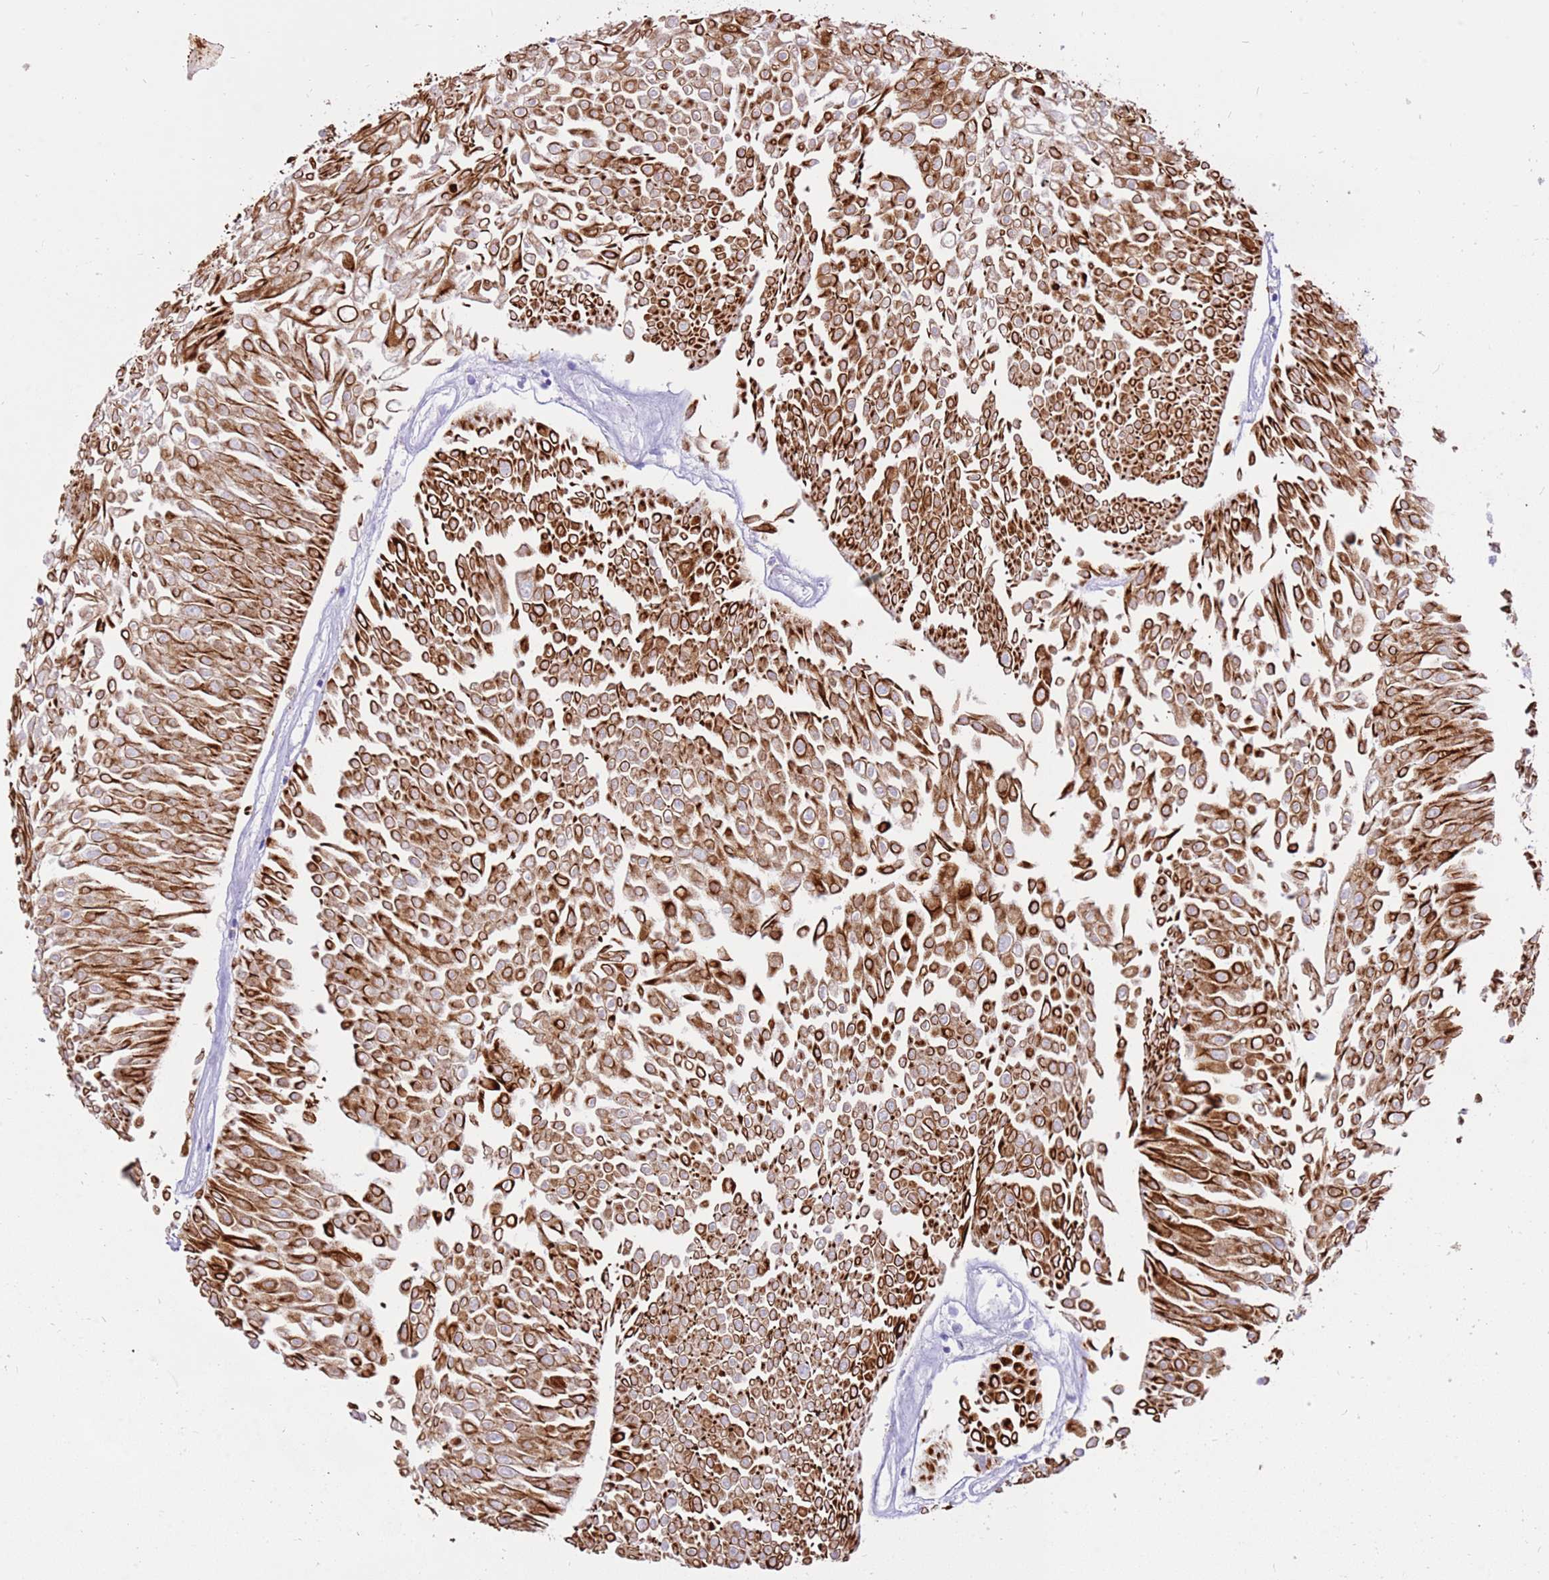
{"staining": {"intensity": "strong", "quantity": ">75%", "location": "cytoplasmic/membranous"}, "tissue": "urothelial cancer", "cell_type": "Tumor cells", "image_type": "cancer", "snomed": [{"axis": "morphology", "description": "Urothelial carcinoma, Low grade"}, {"axis": "topography", "description": "Urinary bladder"}], "caption": "High-power microscopy captured an immunohistochemistry image of urothelial cancer, revealing strong cytoplasmic/membranous positivity in about >75% of tumor cells.", "gene": "R3HDM4", "patient": {"sex": "male", "age": 67}}